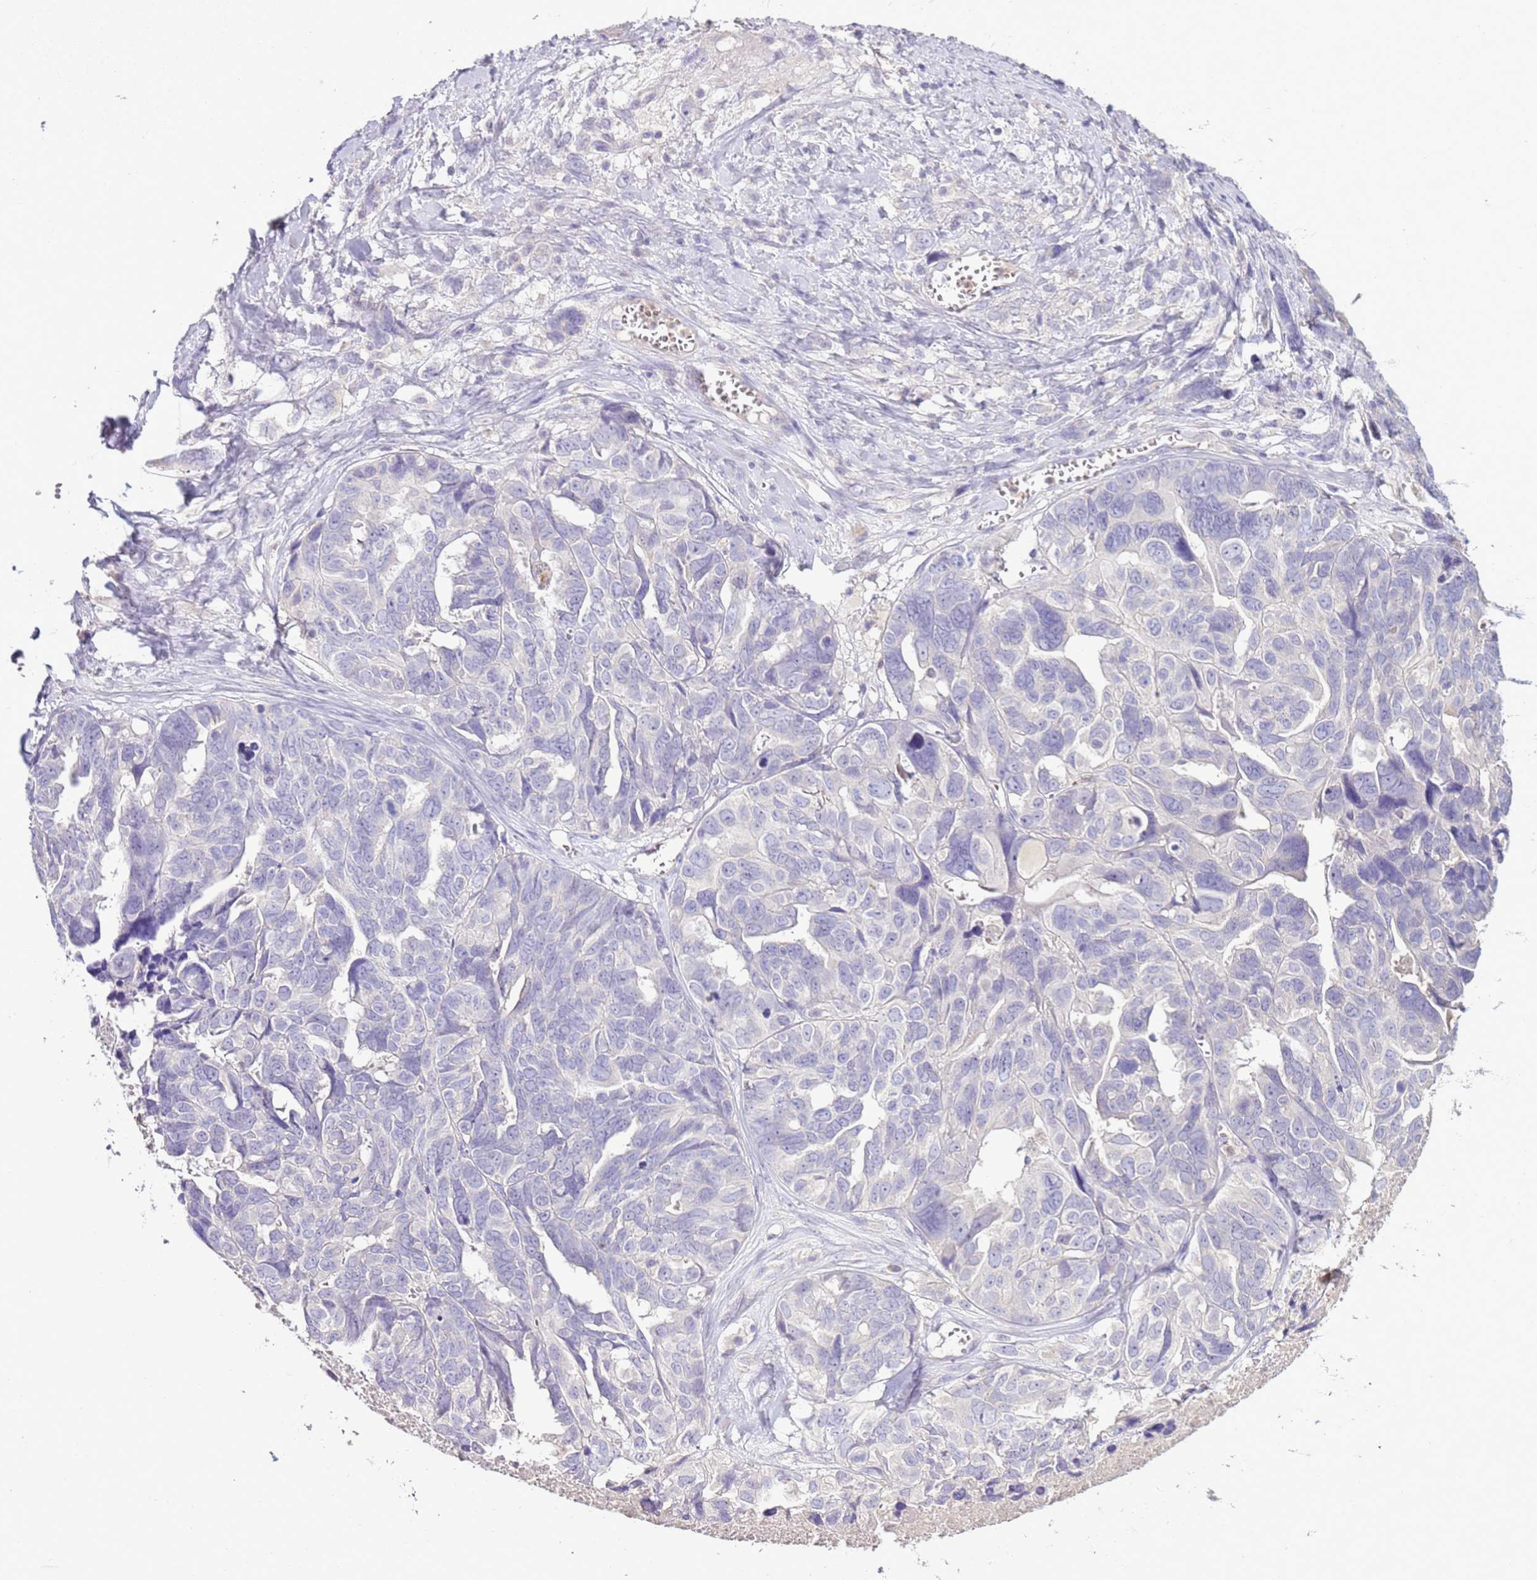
{"staining": {"intensity": "negative", "quantity": "none", "location": "none"}, "tissue": "ovarian cancer", "cell_type": "Tumor cells", "image_type": "cancer", "snomed": [{"axis": "morphology", "description": "Cystadenocarcinoma, serous, NOS"}, {"axis": "topography", "description": "Ovary"}], "caption": "IHC image of neoplastic tissue: ovarian cancer stained with DAB (3,3'-diaminobenzidine) shows no significant protein expression in tumor cells.", "gene": "IL2RG", "patient": {"sex": "female", "age": 79}}